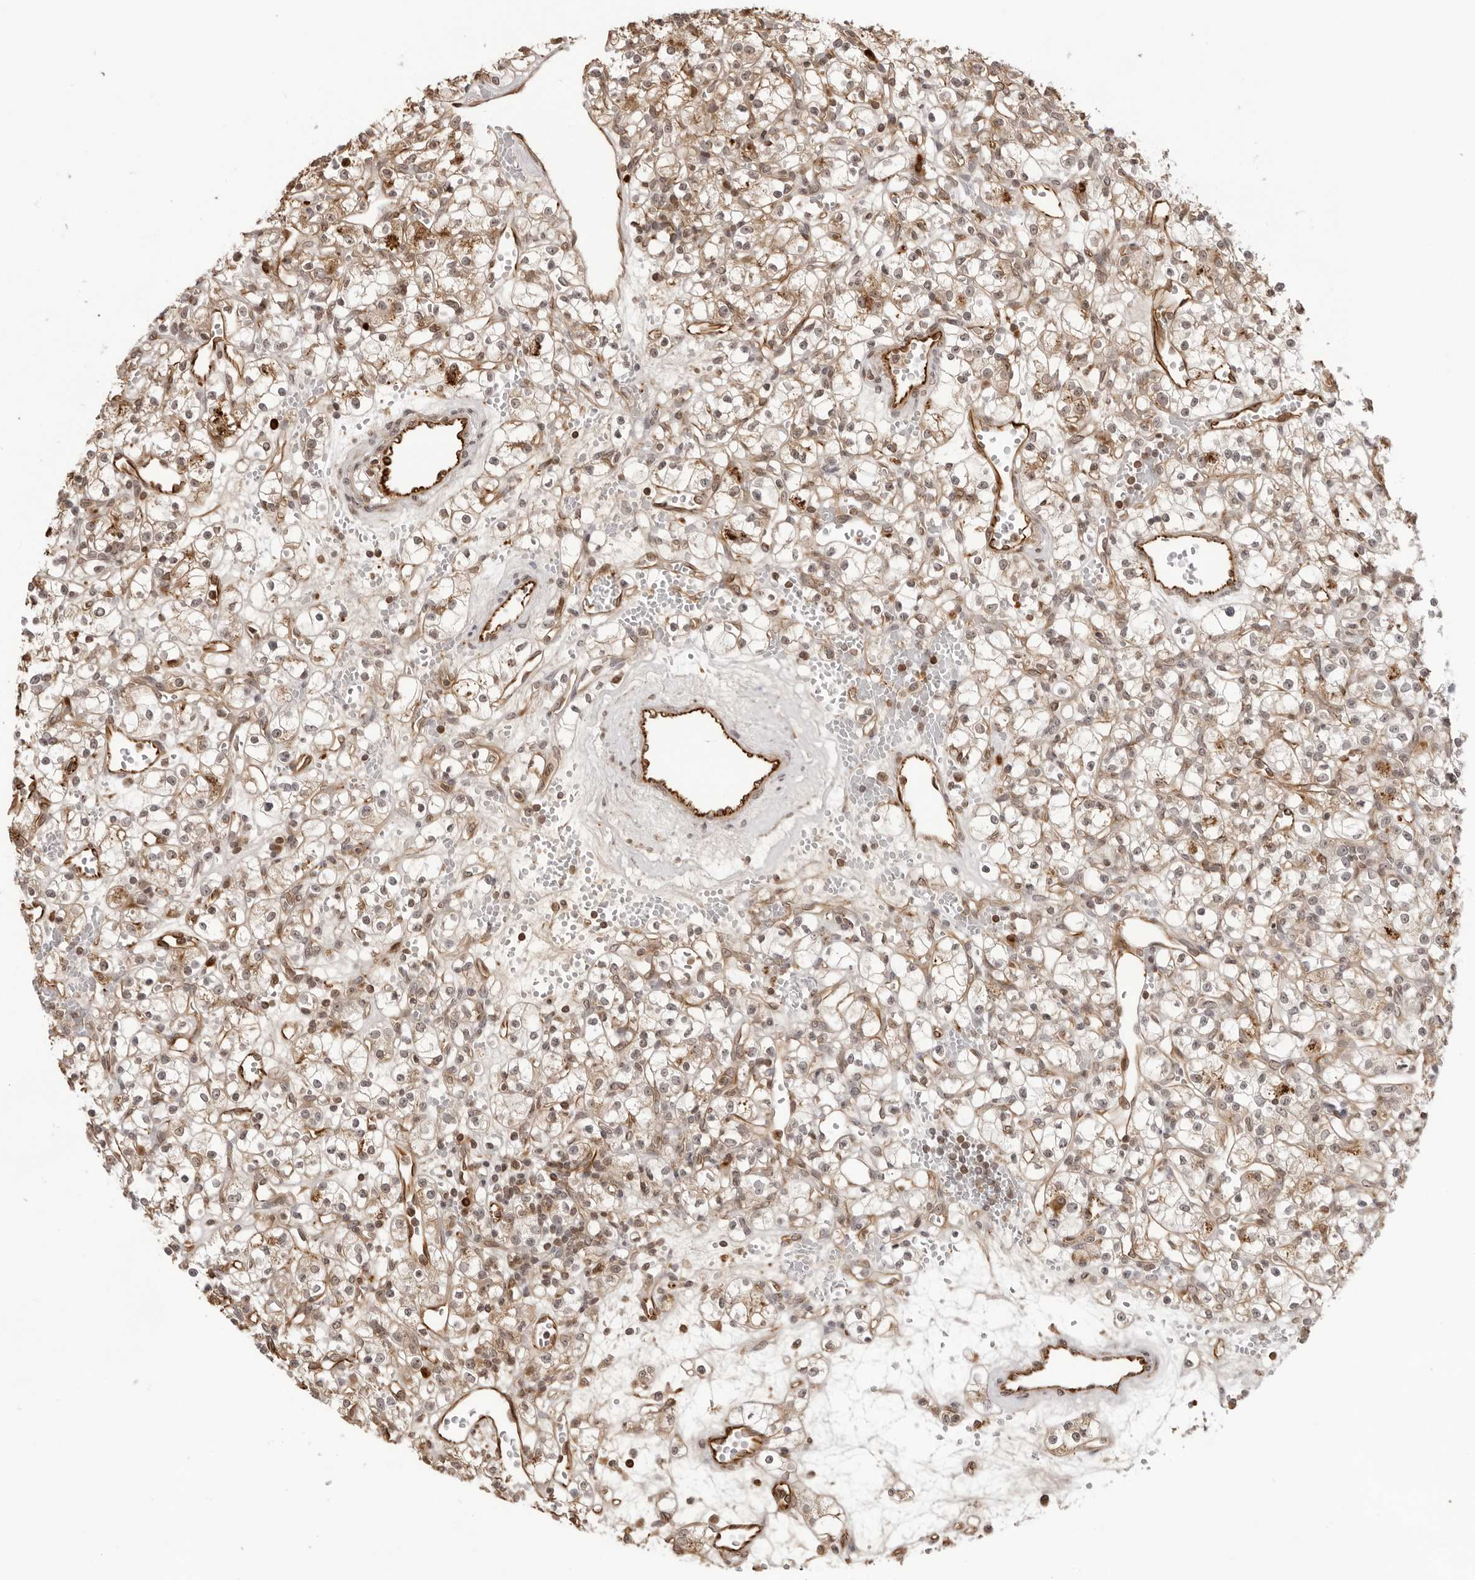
{"staining": {"intensity": "negative", "quantity": "none", "location": "none"}, "tissue": "renal cancer", "cell_type": "Tumor cells", "image_type": "cancer", "snomed": [{"axis": "morphology", "description": "Adenocarcinoma, NOS"}, {"axis": "topography", "description": "Kidney"}], "caption": "IHC photomicrograph of human renal cancer stained for a protein (brown), which exhibits no positivity in tumor cells.", "gene": "DYNLT5", "patient": {"sex": "female", "age": 59}}